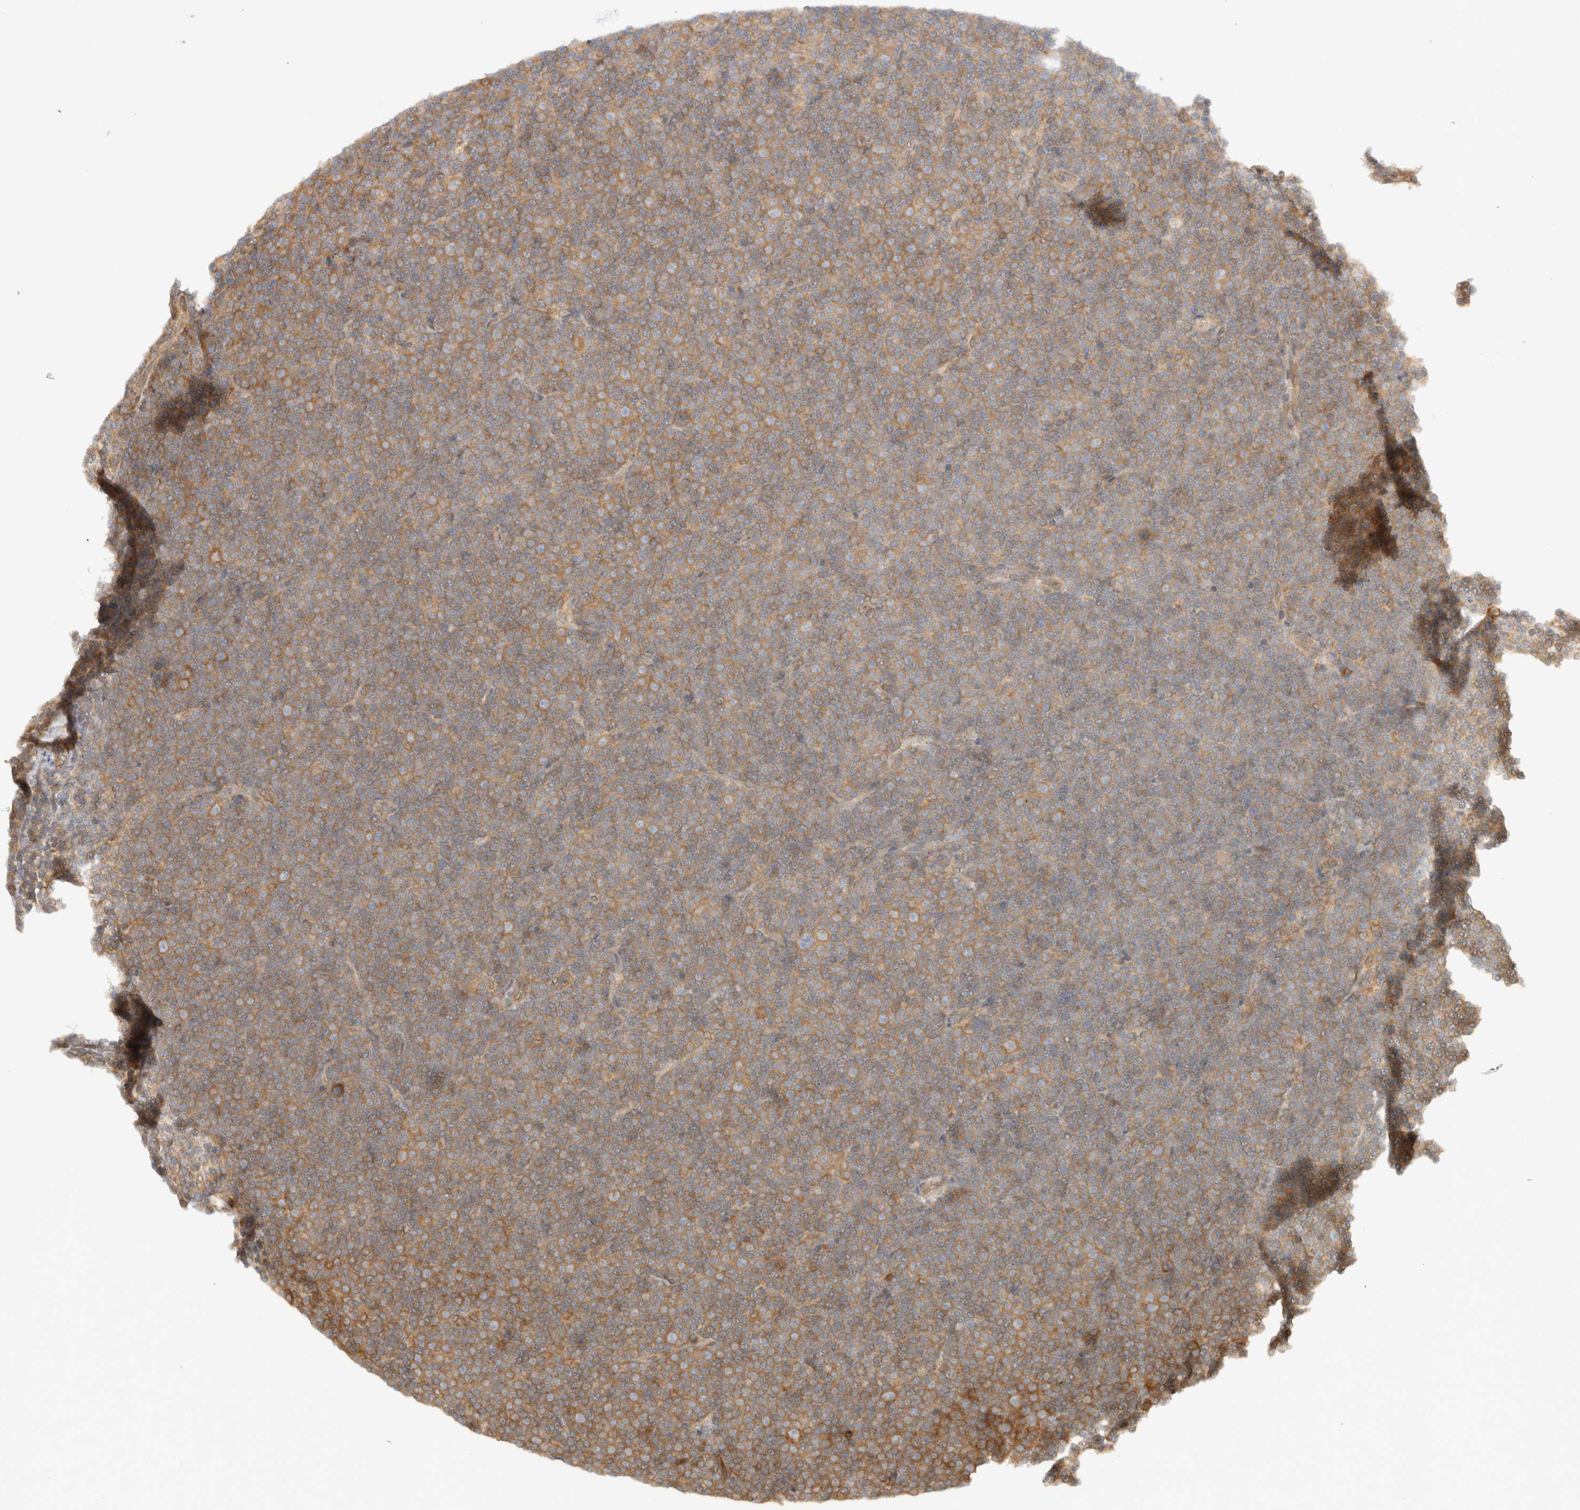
{"staining": {"intensity": "weak", "quantity": "25%-75%", "location": "cytoplasmic/membranous"}, "tissue": "lymphoma", "cell_type": "Tumor cells", "image_type": "cancer", "snomed": [{"axis": "morphology", "description": "Malignant lymphoma, non-Hodgkin's type, Low grade"}, {"axis": "topography", "description": "Lymph node"}], "caption": "DAB immunohistochemical staining of lymphoma reveals weak cytoplasmic/membranous protein expression in about 25%-75% of tumor cells.", "gene": "ARFGEF2", "patient": {"sex": "female", "age": 67}}